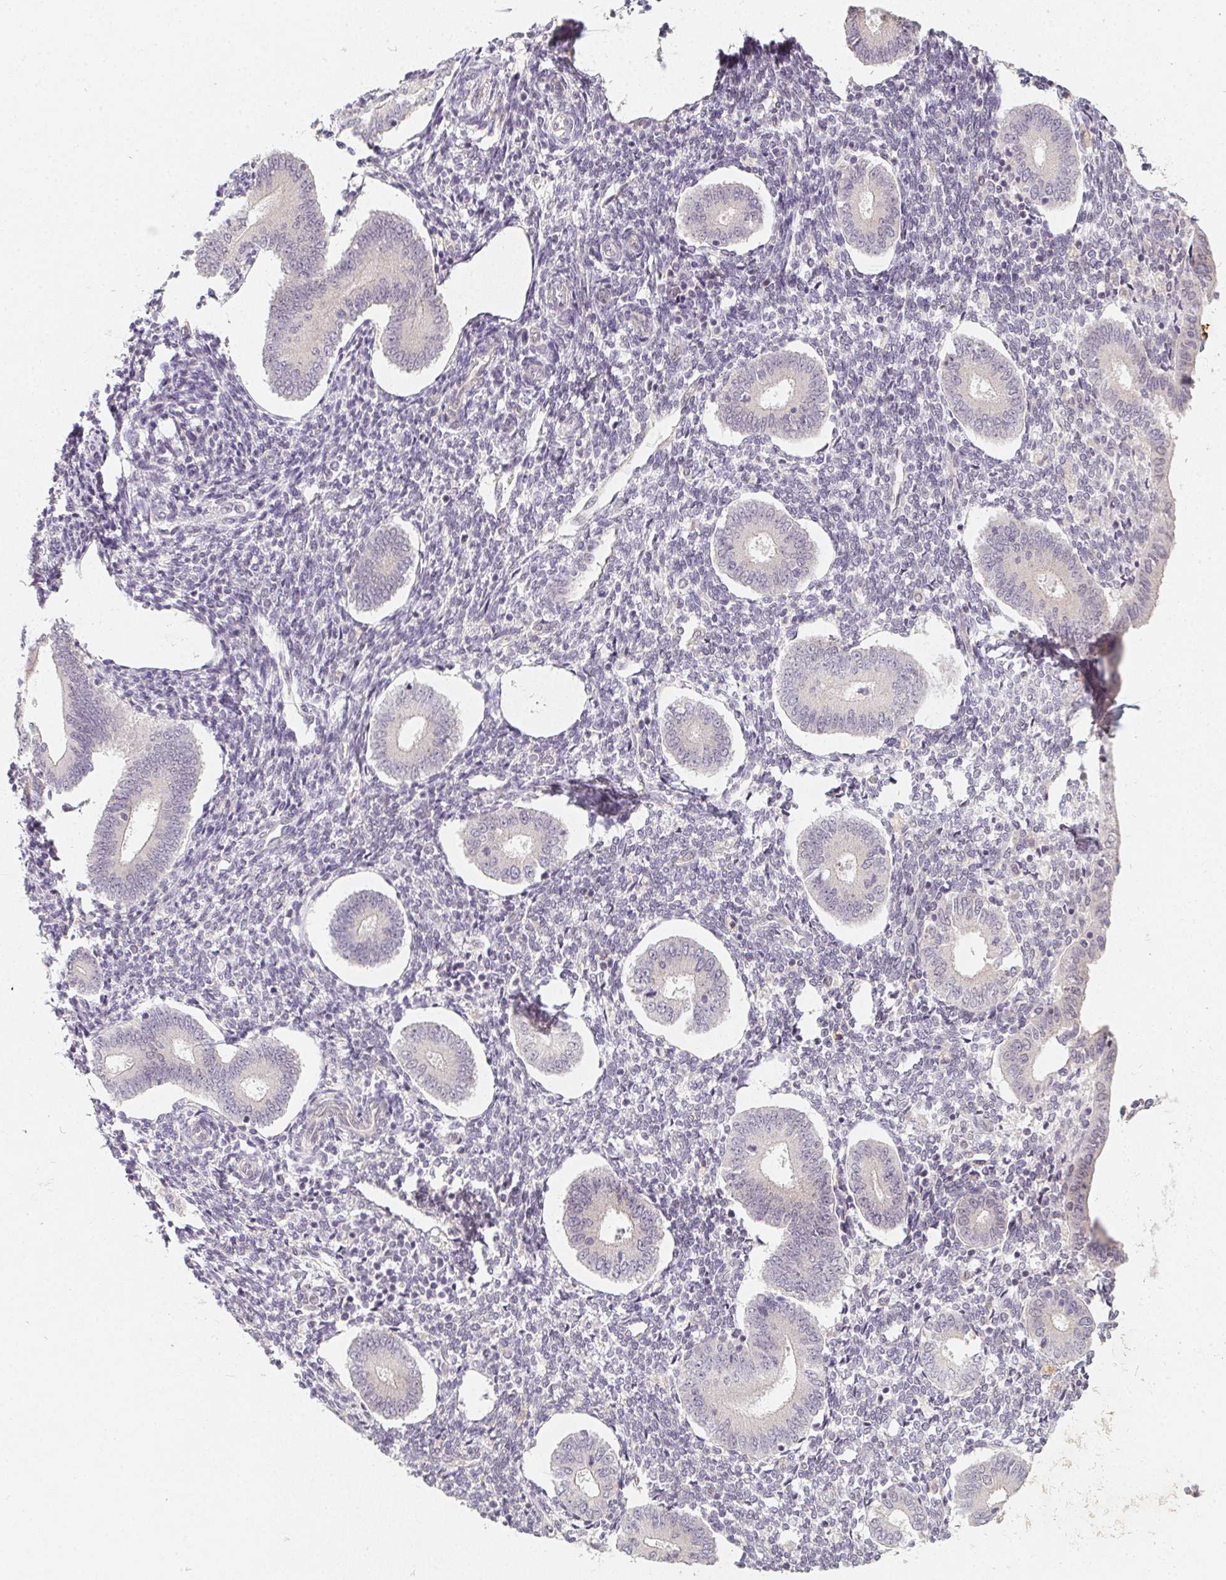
{"staining": {"intensity": "negative", "quantity": "none", "location": "none"}, "tissue": "endometrium", "cell_type": "Cells in endometrial stroma", "image_type": "normal", "snomed": [{"axis": "morphology", "description": "Normal tissue, NOS"}, {"axis": "topography", "description": "Endometrium"}], "caption": "Benign endometrium was stained to show a protein in brown. There is no significant expression in cells in endometrial stroma.", "gene": "SOAT1", "patient": {"sex": "female", "age": 40}}